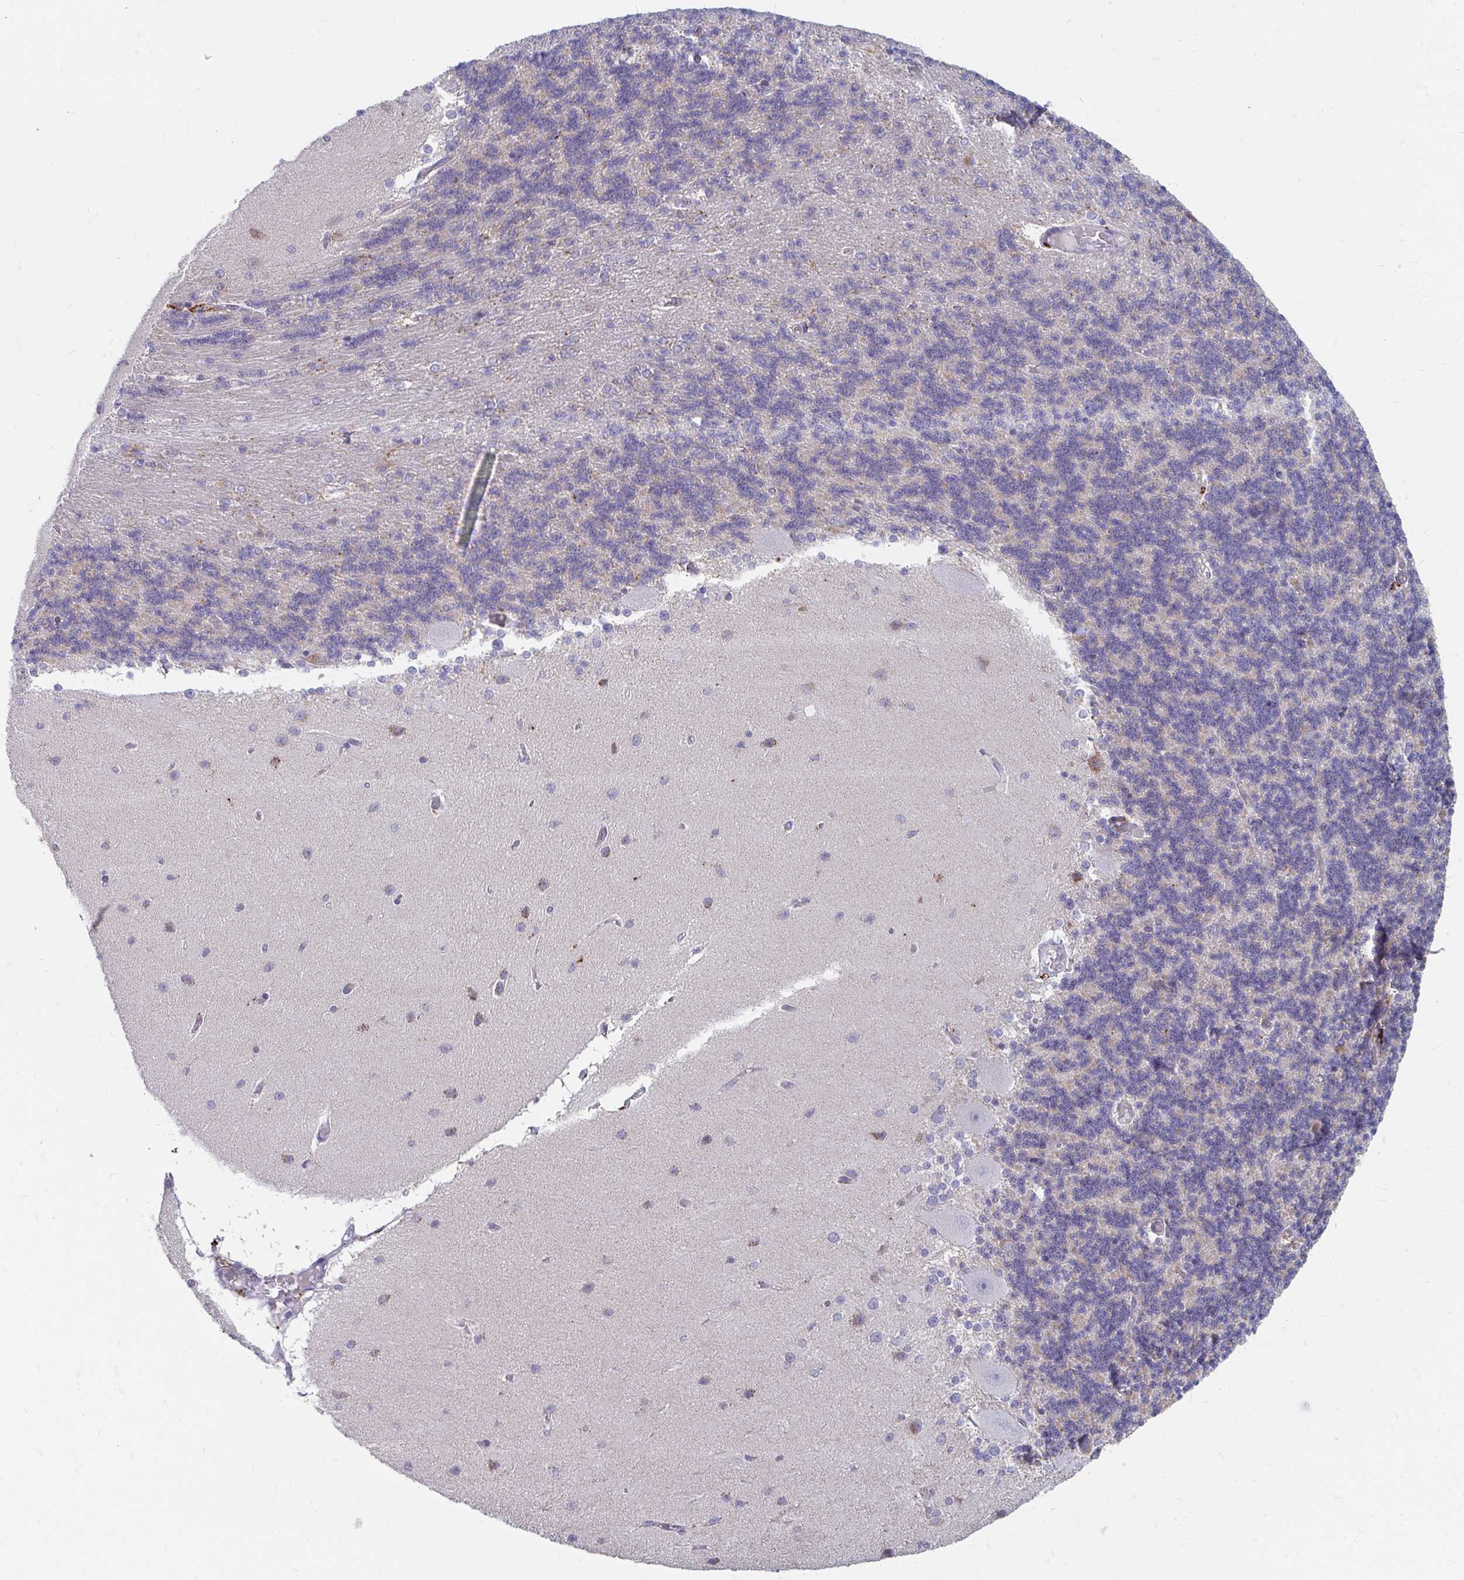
{"staining": {"intensity": "negative", "quantity": "none", "location": "none"}, "tissue": "cerebellum", "cell_type": "Cells in granular layer", "image_type": "normal", "snomed": [{"axis": "morphology", "description": "Normal tissue, NOS"}, {"axis": "topography", "description": "Cerebellum"}], "caption": "Immunohistochemistry (IHC) of benign cerebellum shows no expression in cells in granular layer. (DAB (3,3'-diaminobenzidine) IHC, high magnification).", "gene": "PABIR3", "patient": {"sex": "female", "age": 54}}